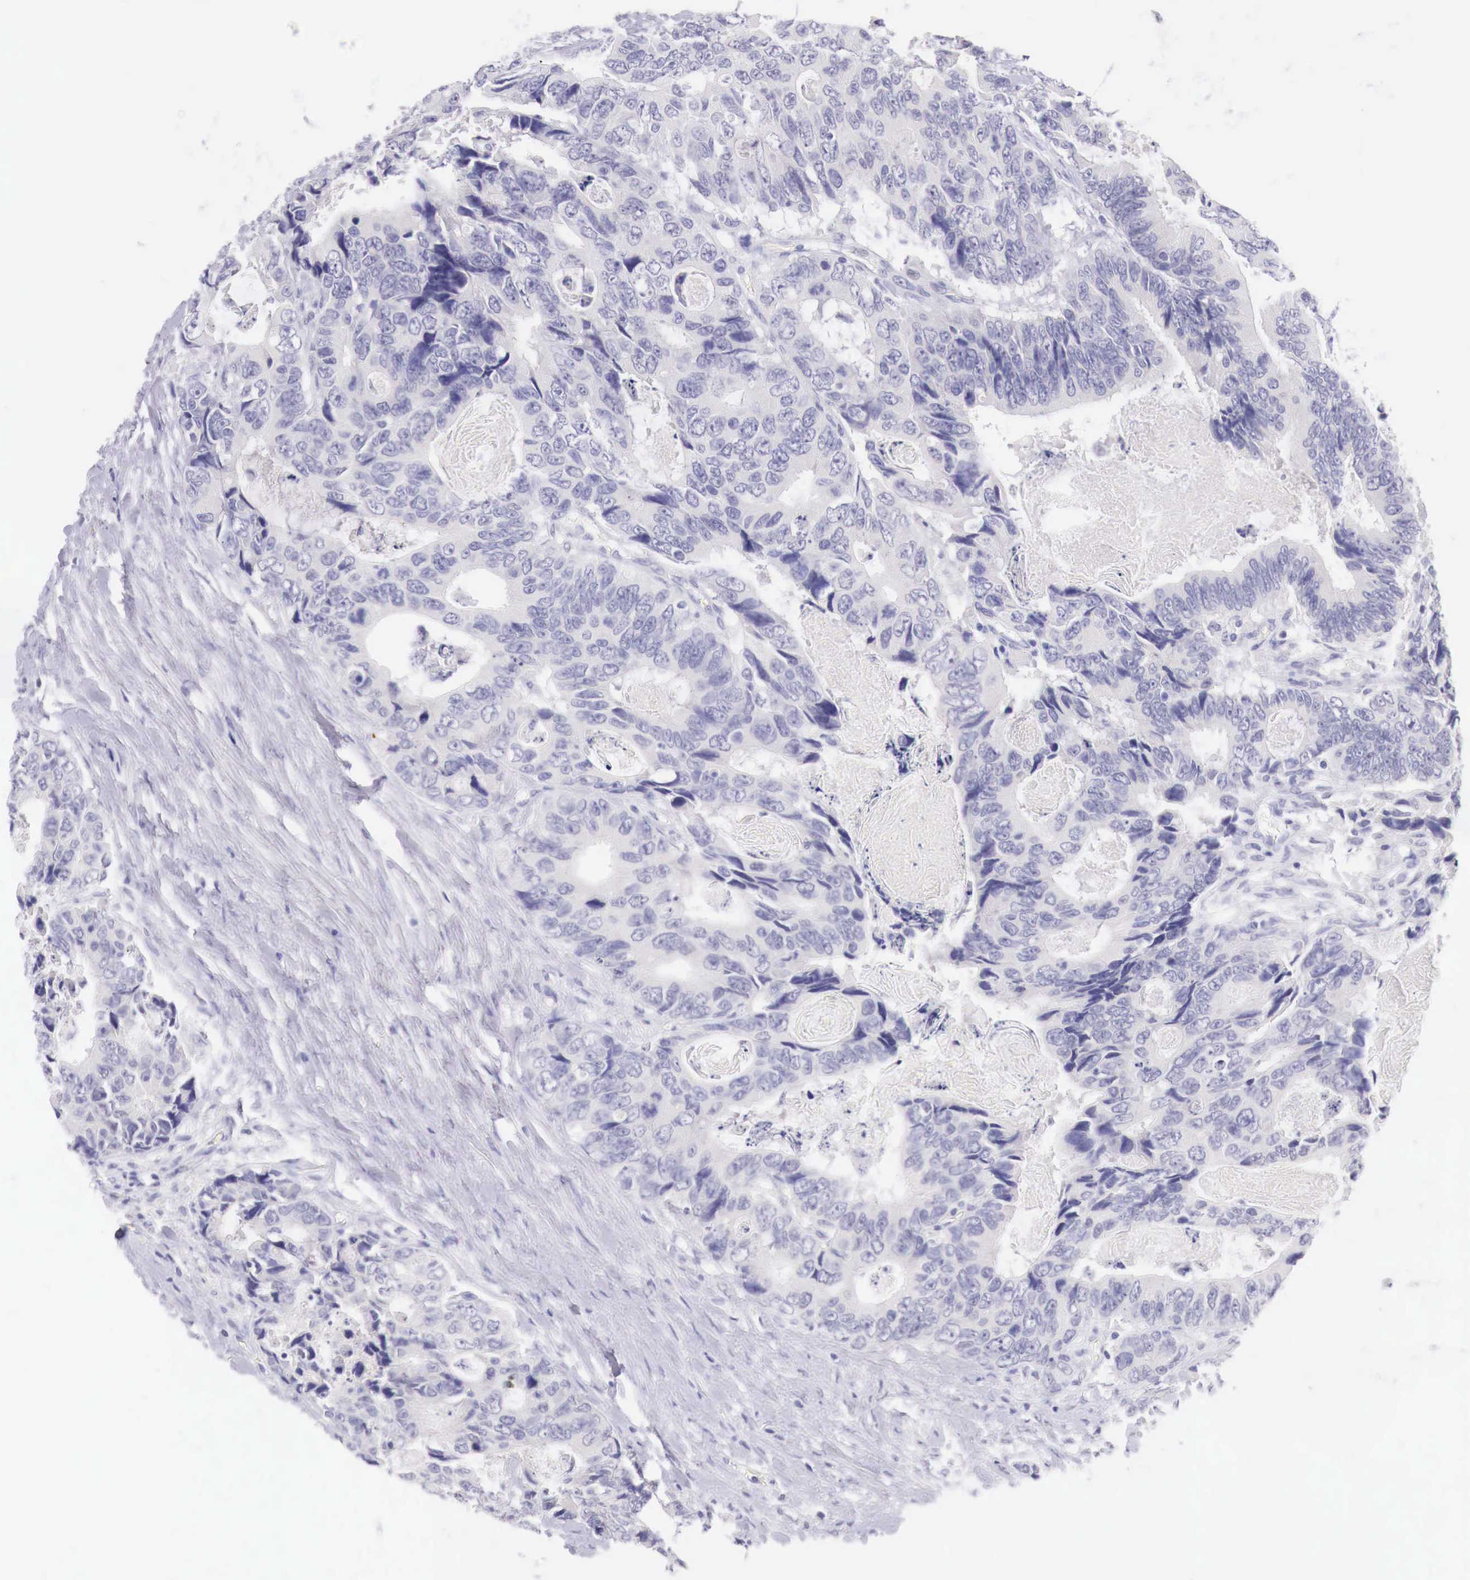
{"staining": {"intensity": "negative", "quantity": "none", "location": "none"}, "tissue": "colorectal cancer", "cell_type": "Tumor cells", "image_type": "cancer", "snomed": [{"axis": "morphology", "description": "Adenocarcinoma, NOS"}, {"axis": "topography", "description": "Rectum"}], "caption": "Immunohistochemistry (IHC) of human colorectal cancer exhibits no staining in tumor cells. Nuclei are stained in blue.", "gene": "BCL6", "patient": {"sex": "female", "age": 67}}